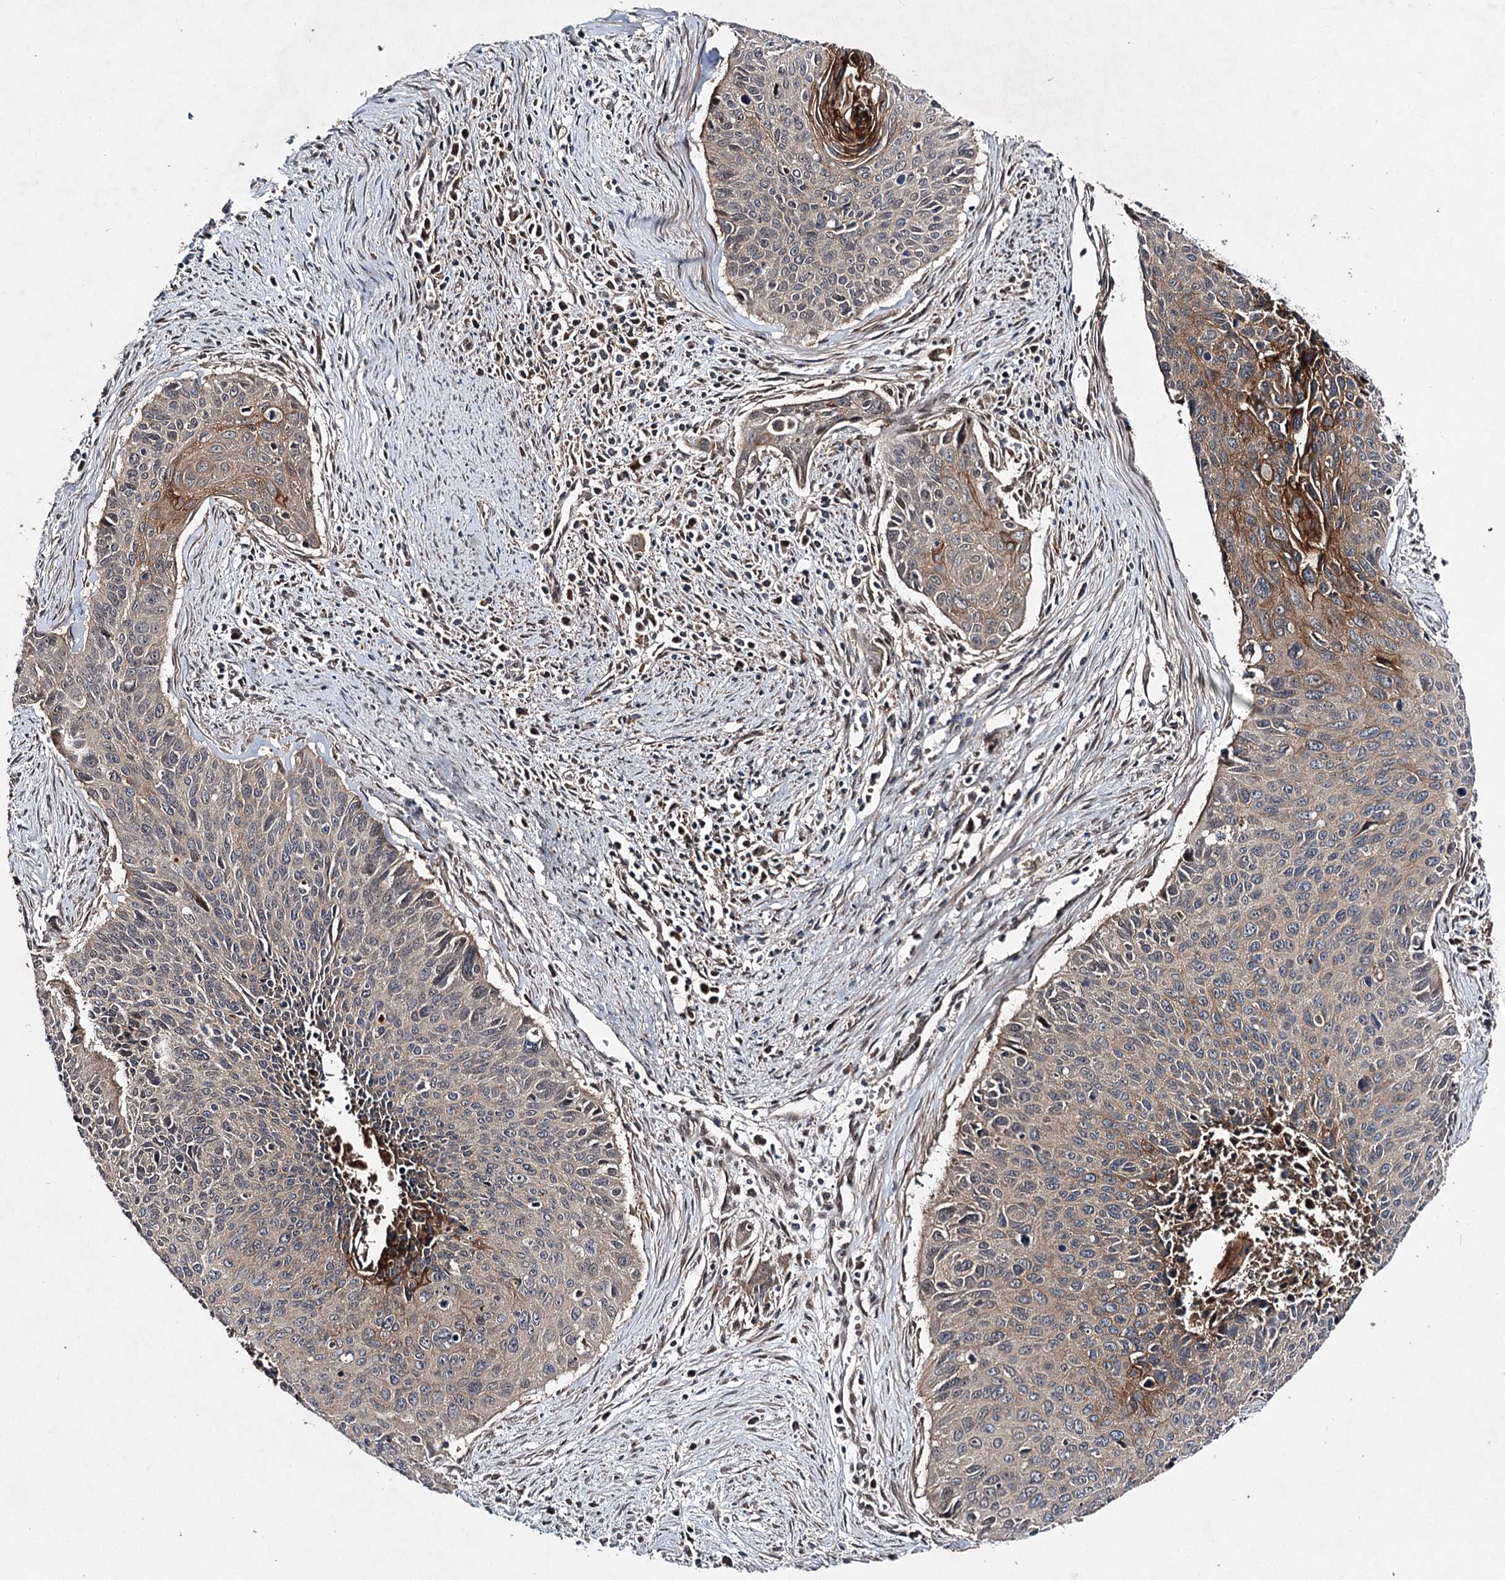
{"staining": {"intensity": "moderate", "quantity": "<25%", "location": "cytoplasmic/membranous"}, "tissue": "cervical cancer", "cell_type": "Tumor cells", "image_type": "cancer", "snomed": [{"axis": "morphology", "description": "Squamous cell carcinoma, NOS"}, {"axis": "topography", "description": "Cervix"}], "caption": "Cervical squamous cell carcinoma stained with a brown dye reveals moderate cytoplasmic/membranous positive expression in about <25% of tumor cells.", "gene": "MSANTD2", "patient": {"sex": "female", "age": 55}}